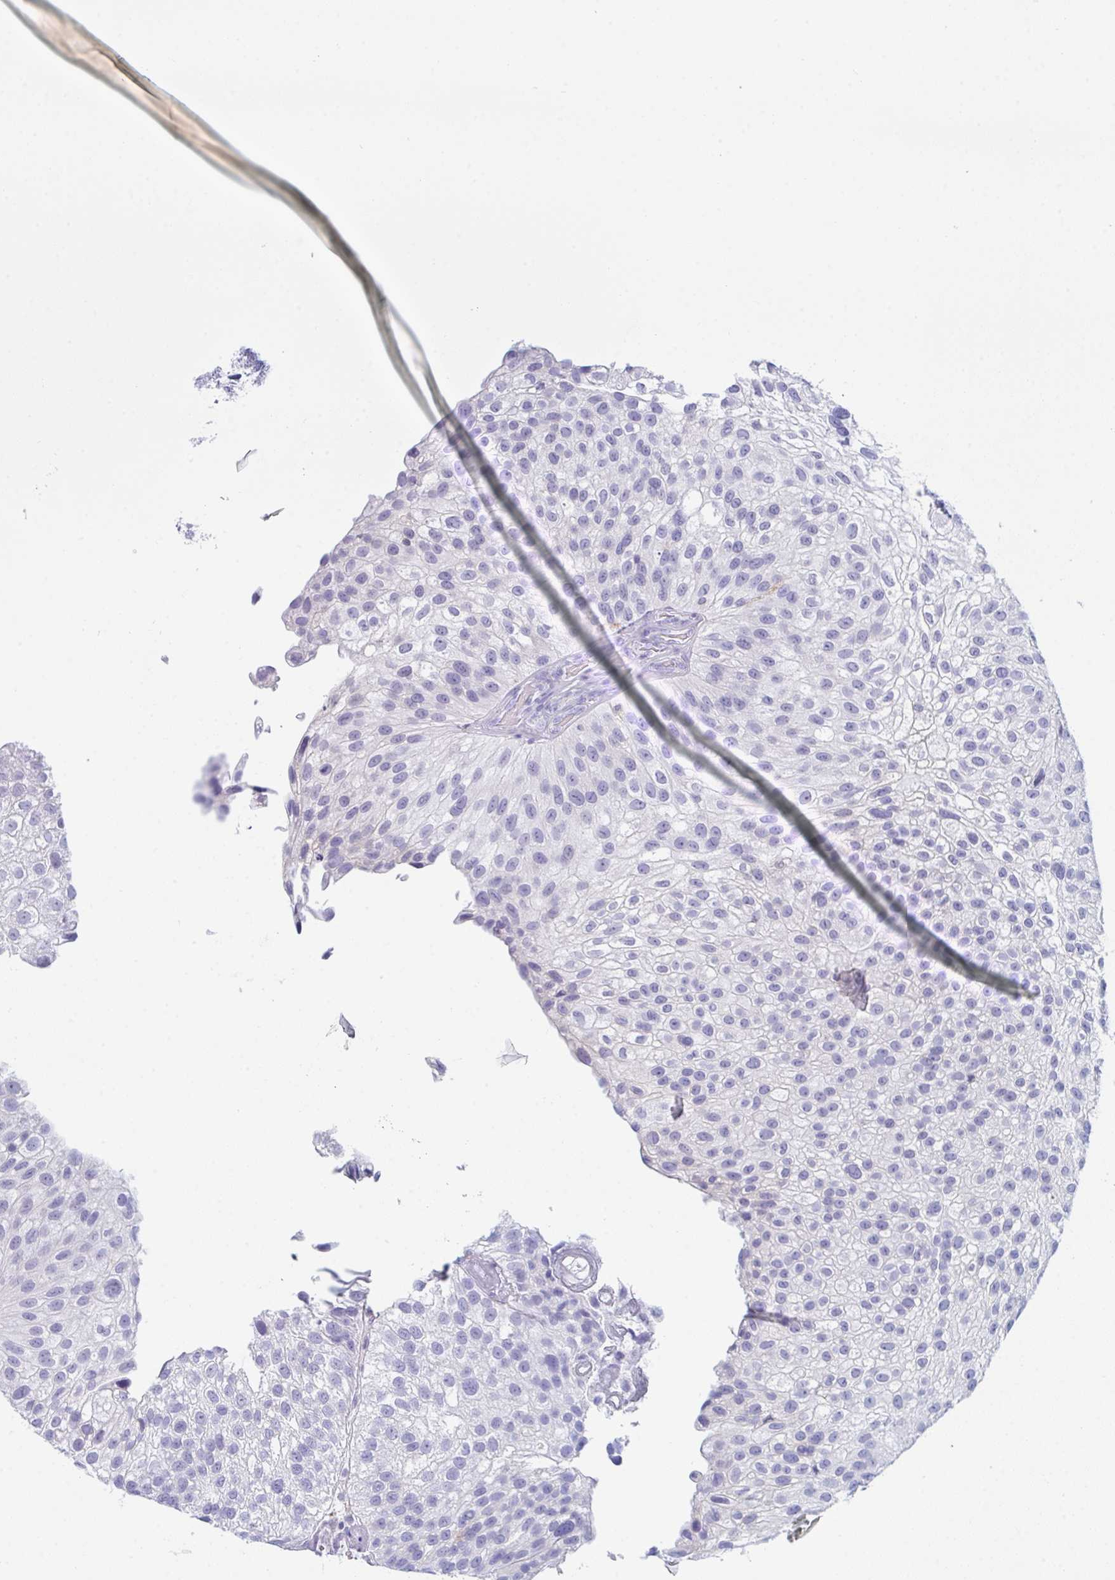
{"staining": {"intensity": "negative", "quantity": "none", "location": "none"}, "tissue": "urothelial cancer", "cell_type": "Tumor cells", "image_type": "cancer", "snomed": [{"axis": "morphology", "description": "Urothelial carcinoma, NOS"}, {"axis": "topography", "description": "Urinary bladder"}], "caption": "Tumor cells show no significant positivity in urothelial cancer. Nuclei are stained in blue.", "gene": "MYO1F", "patient": {"sex": "male", "age": 87}}